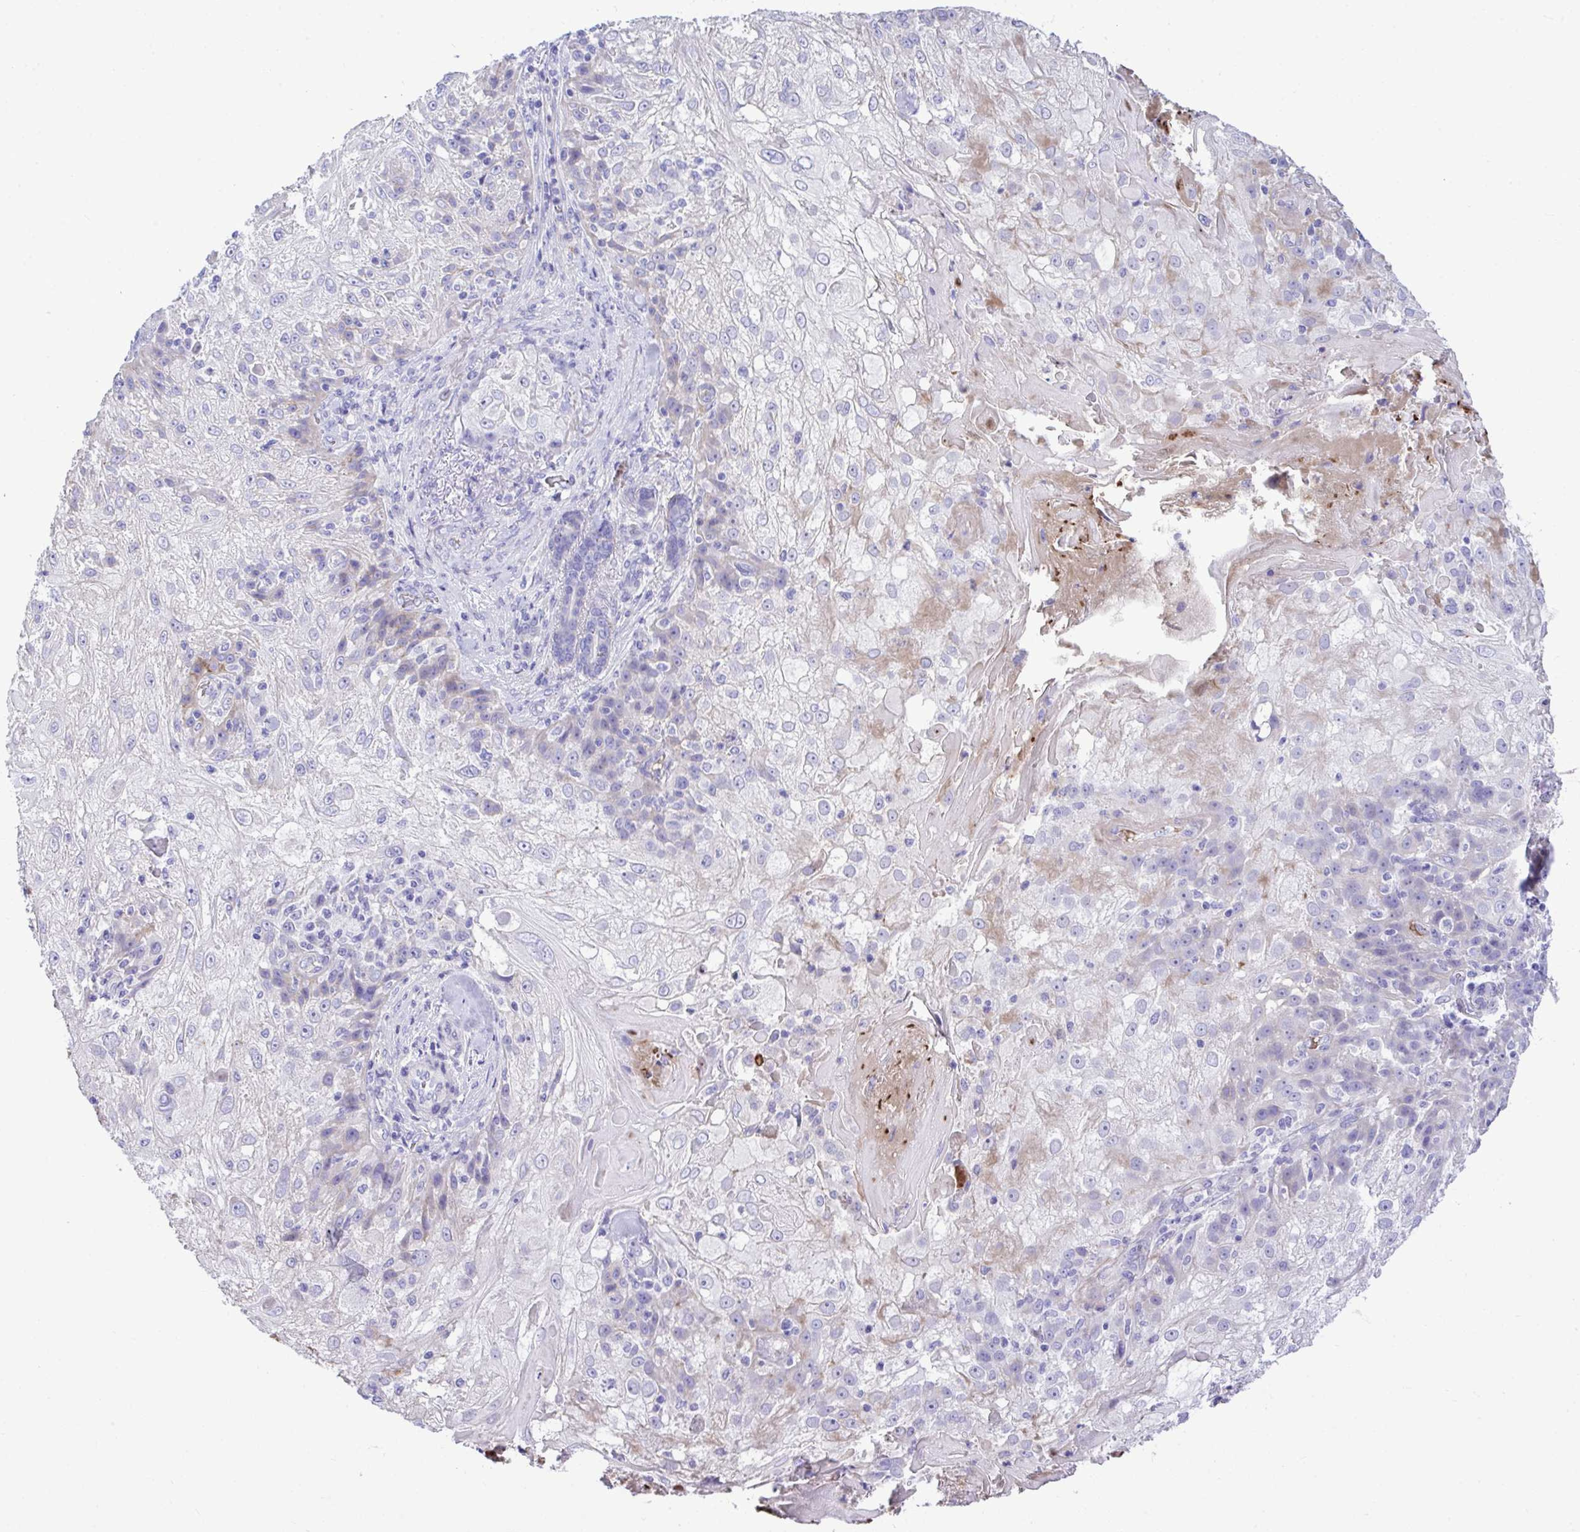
{"staining": {"intensity": "negative", "quantity": "none", "location": "none"}, "tissue": "skin cancer", "cell_type": "Tumor cells", "image_type": "cancer", "snomed": [{"axis": "morphology", "description": "Normal tissue, NOS"}, {"axis": "morphology", "description": "Squamous cell carcinoma, NOS"}, {"axis": "topography", "description": "Skin"}], "caption": "An immunohistochemistry (IHC) image of skin cancer is shown. There is no staining in tumor cells of skin cancer.", "gene": "HRG", "patient": {"sex": "female", "age": 83}}